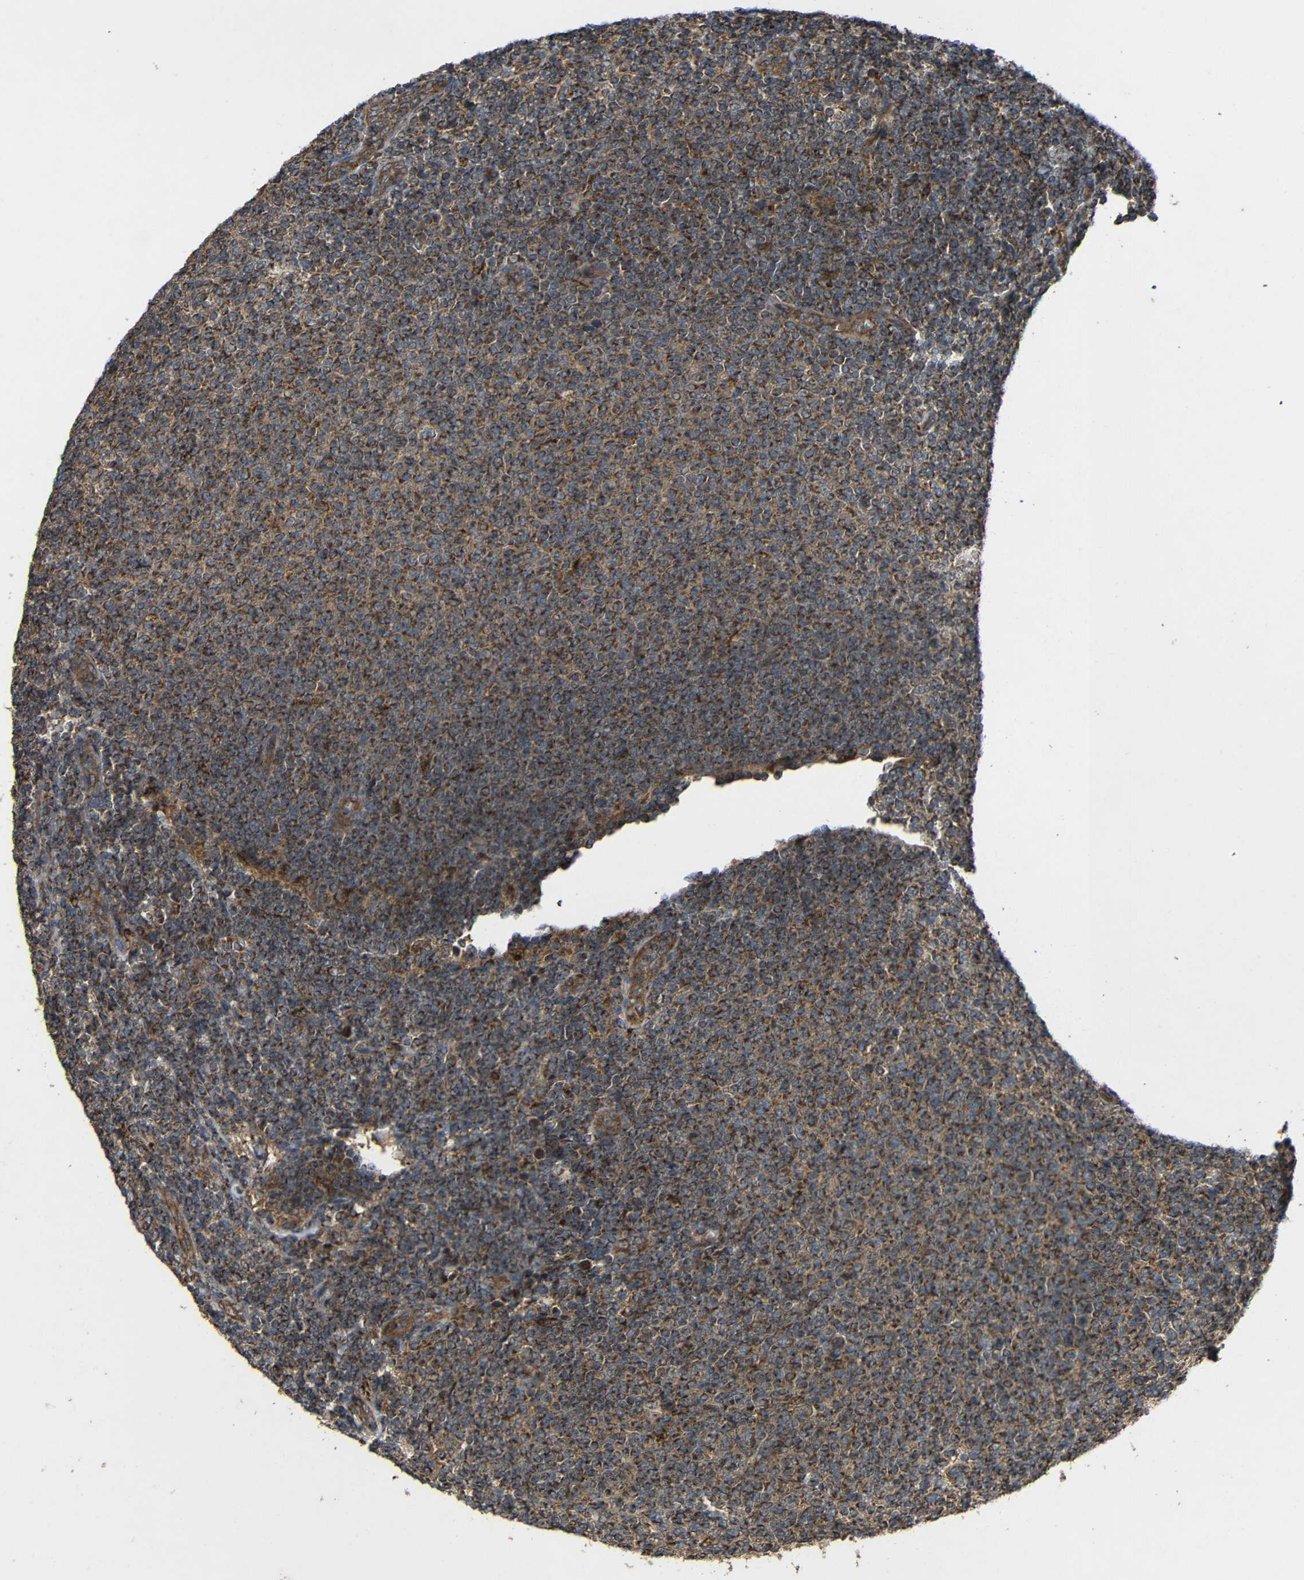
{"staining": {"intensity": "strong", "quantity": ">75%", "location": "cytoplasmic/membranous"}, "tissue": "lymphoma", "cell_type": "Tumor cells", "image_type": "cancer", "snomed": [{"axis": "morphology", "description": "Malignant lymphoma, non-Hodgkin's type, Low grade"}, {"axis": "topography", "description": "Lymph node"}], "caption": "Protein positivity by immunohistochemistry (IHC) shows strong cytoplasmic/membranous staining in approximately >75% of tumor cells in malignant lymphoma, non-Hodgkin's type (low-grade).", "gene": "C1GALT1", "patient": {"sex": "male", "age": 66}}